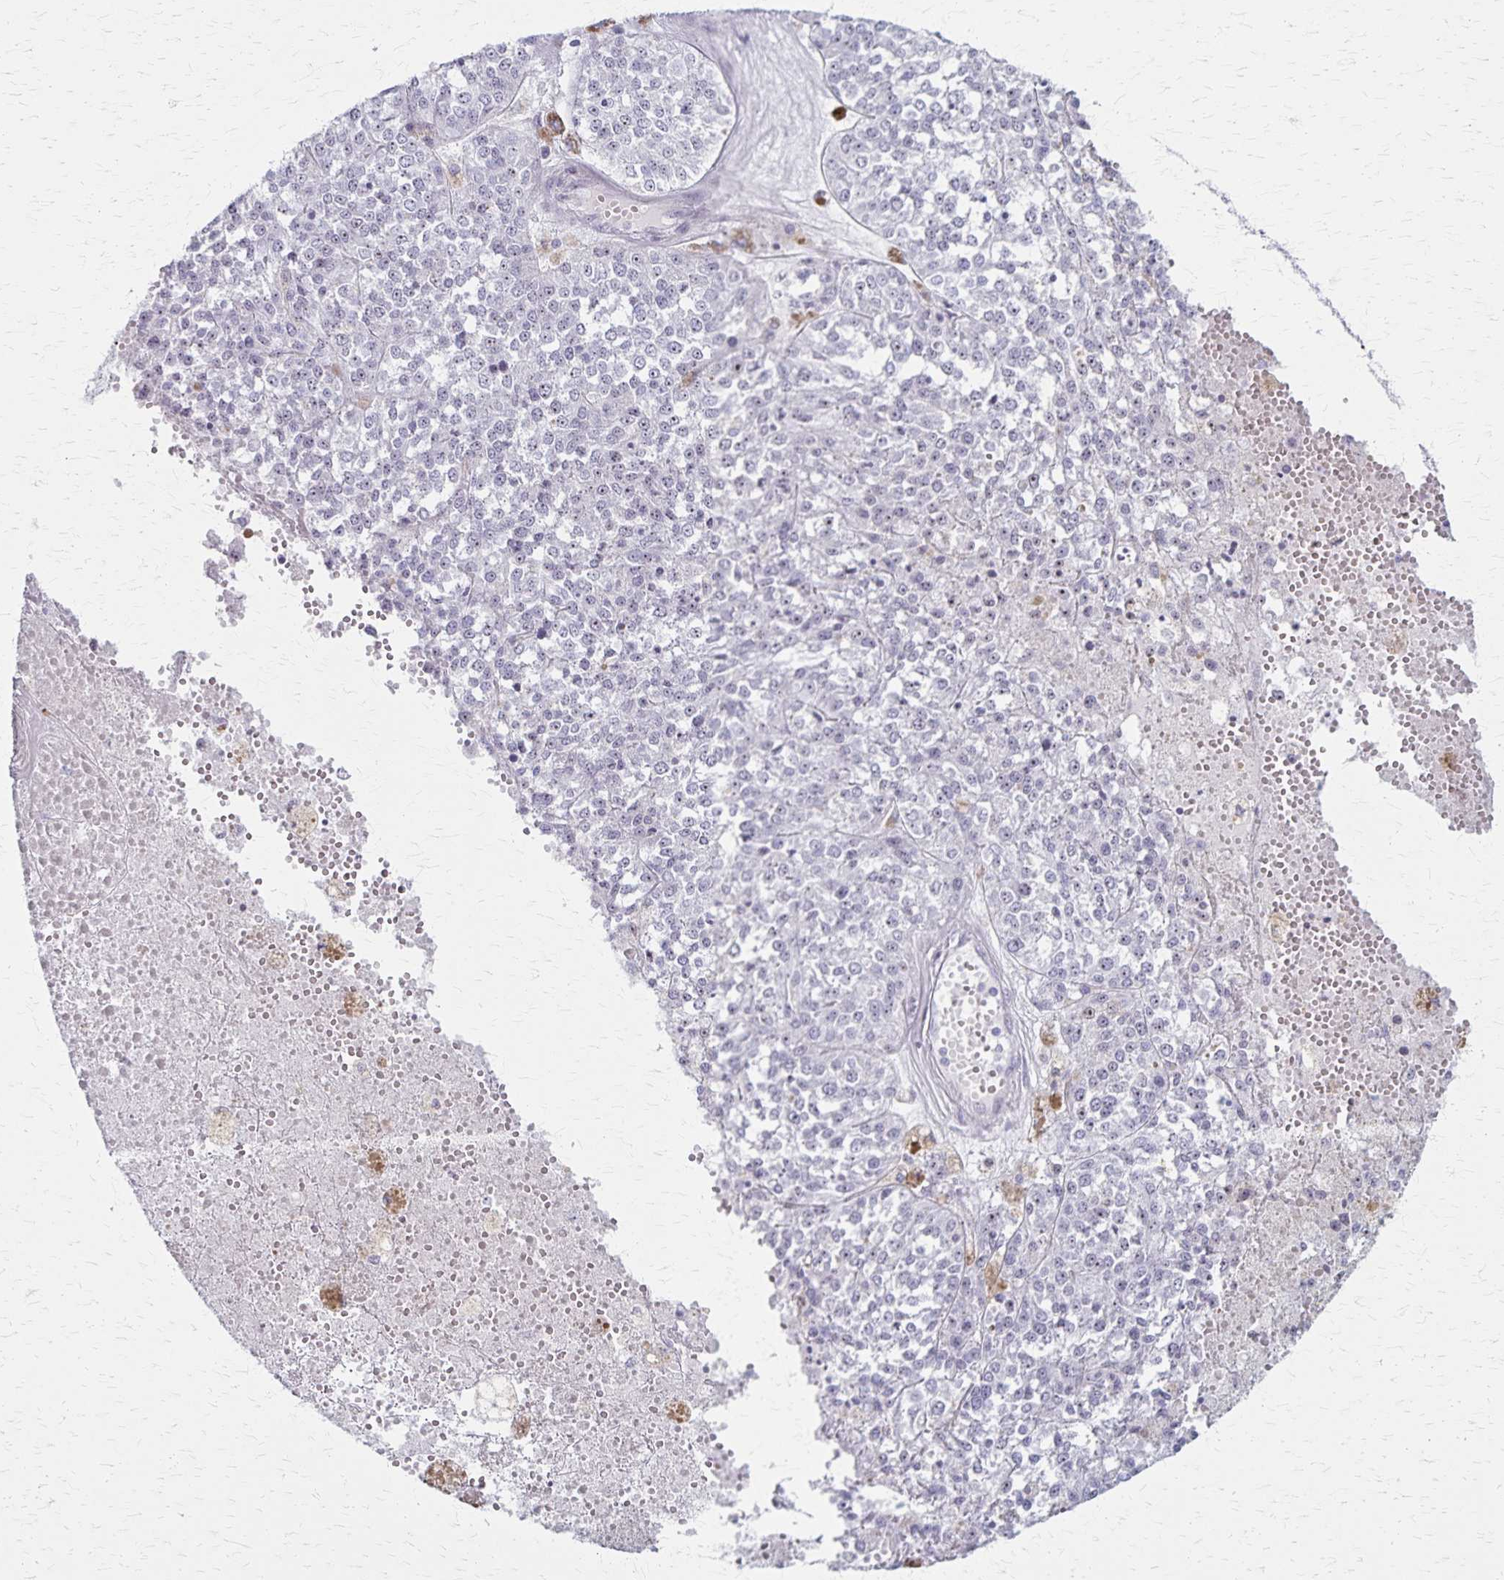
{"staining": {"intensity": "weak", "quantity": "25%-75%", "location": "nuclear"}, "tissue": "melanoma", "cell_type": "Tumor cells", "image_type": "cancer", "snomed": [{"axis": "morphology", "description": "Malignant melanoma, Metastatic site"}, {"axis": "topography", "description": "Lymph node"}], "caption": "The immunohistochemical stain highlights weak nuclear expression in tumor cells of malignant melanoma (metastatic site) tissue.", "gene": "DLK2", "patient": {"sex": "female", "age": 64}}